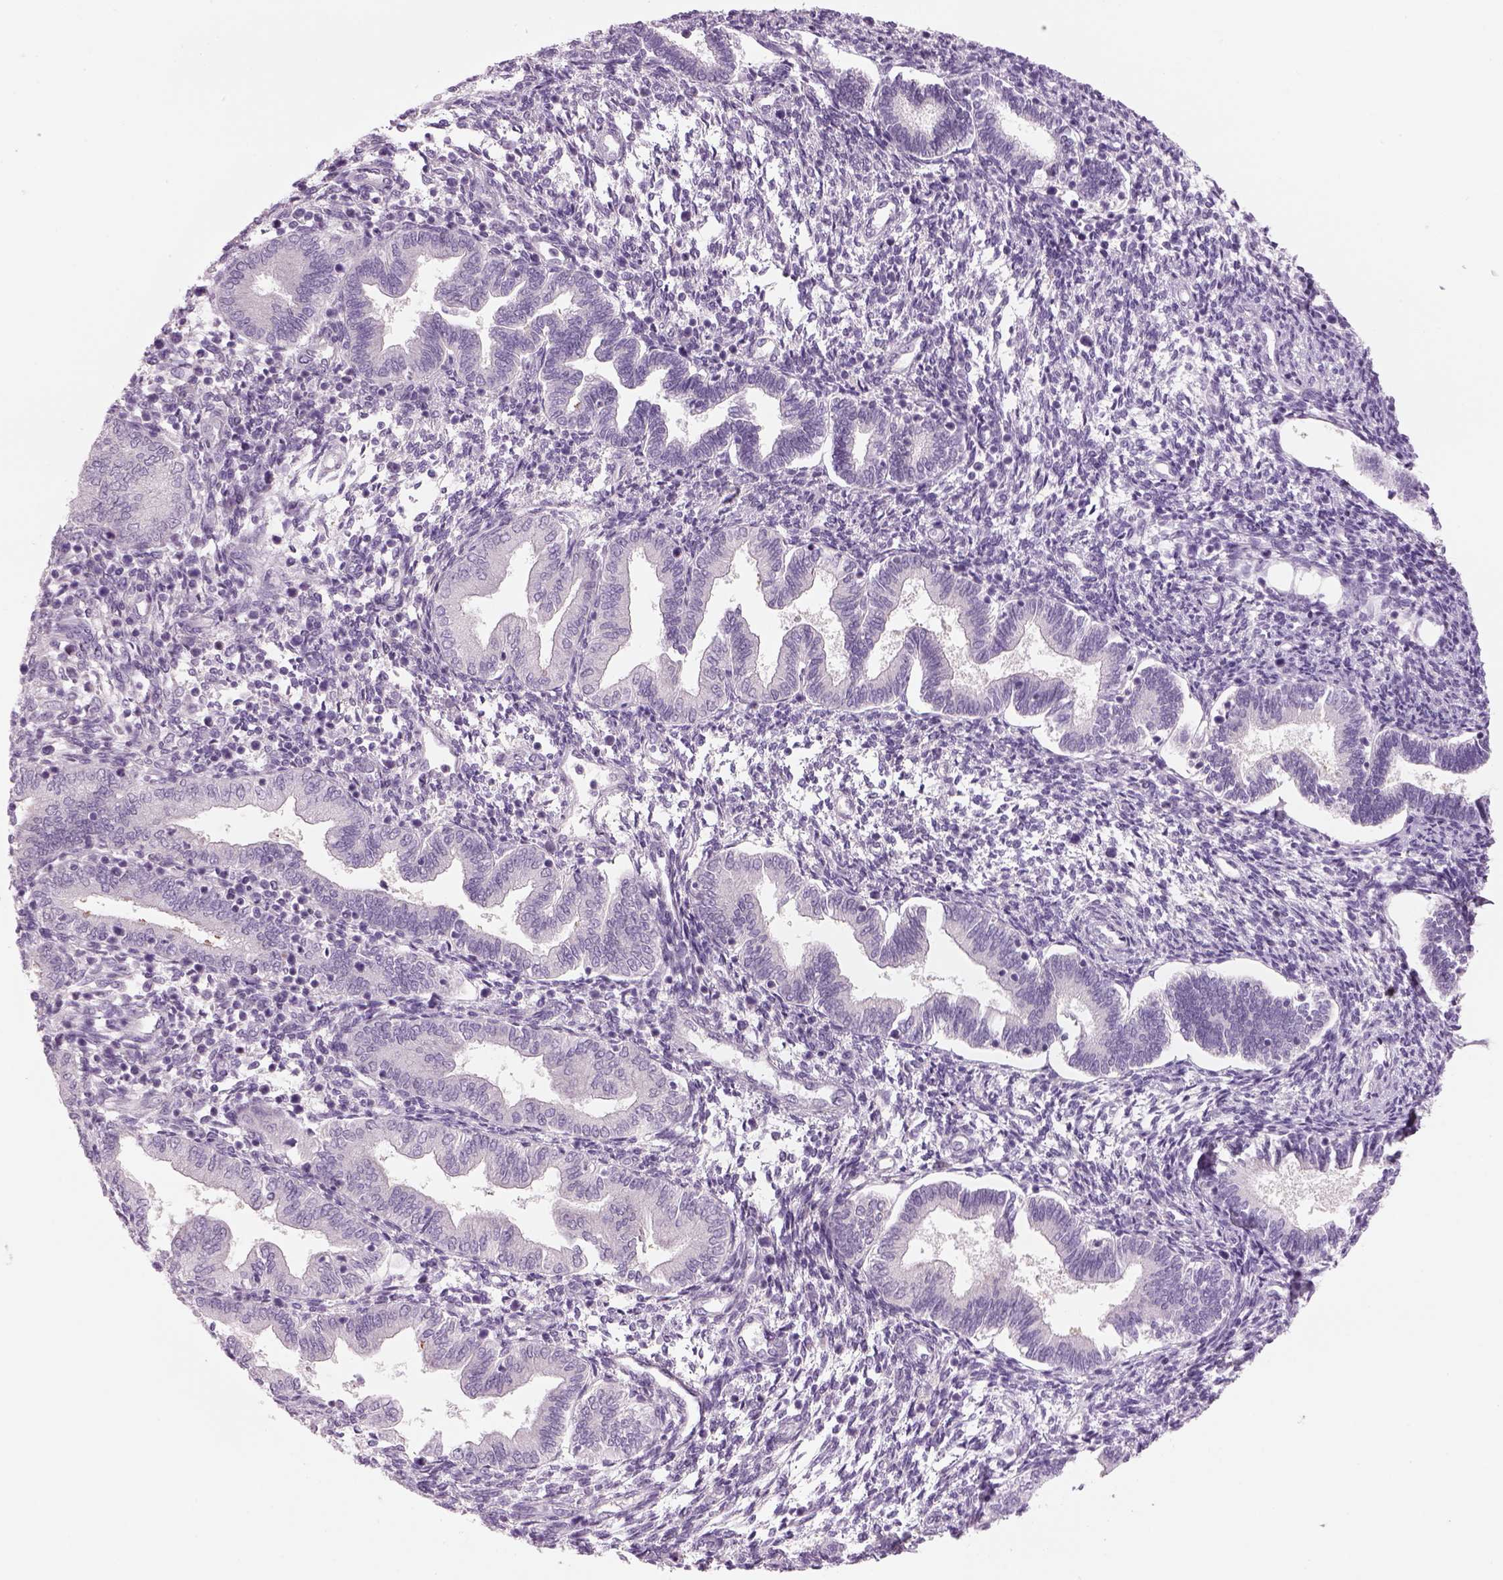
{"staining": {"intensity": "negative", "quantity": "none", "location": "none"}, "tissue": "endometrium", "cell_type": "Cells in endometrial stroma", "image_type": "normal", "snomed": [{"axis": "morphology", "description": "Normal tissue, NOS"}, {"axis": "topography", "description": "Endometrium"}], "caption": "A micrograph of endometrium stained for a protein demonstrates no brown staining in cells in endometrial stroma. Brightfield microscopy of immunohistochemistry (IHC) stained with DAB (3,3'-diaminobenzidine) (brown) and hematoxylin (blue), captured at high magnification.", "gene": "MDH1B", "patient": {"sex": "female", "age": 42}}